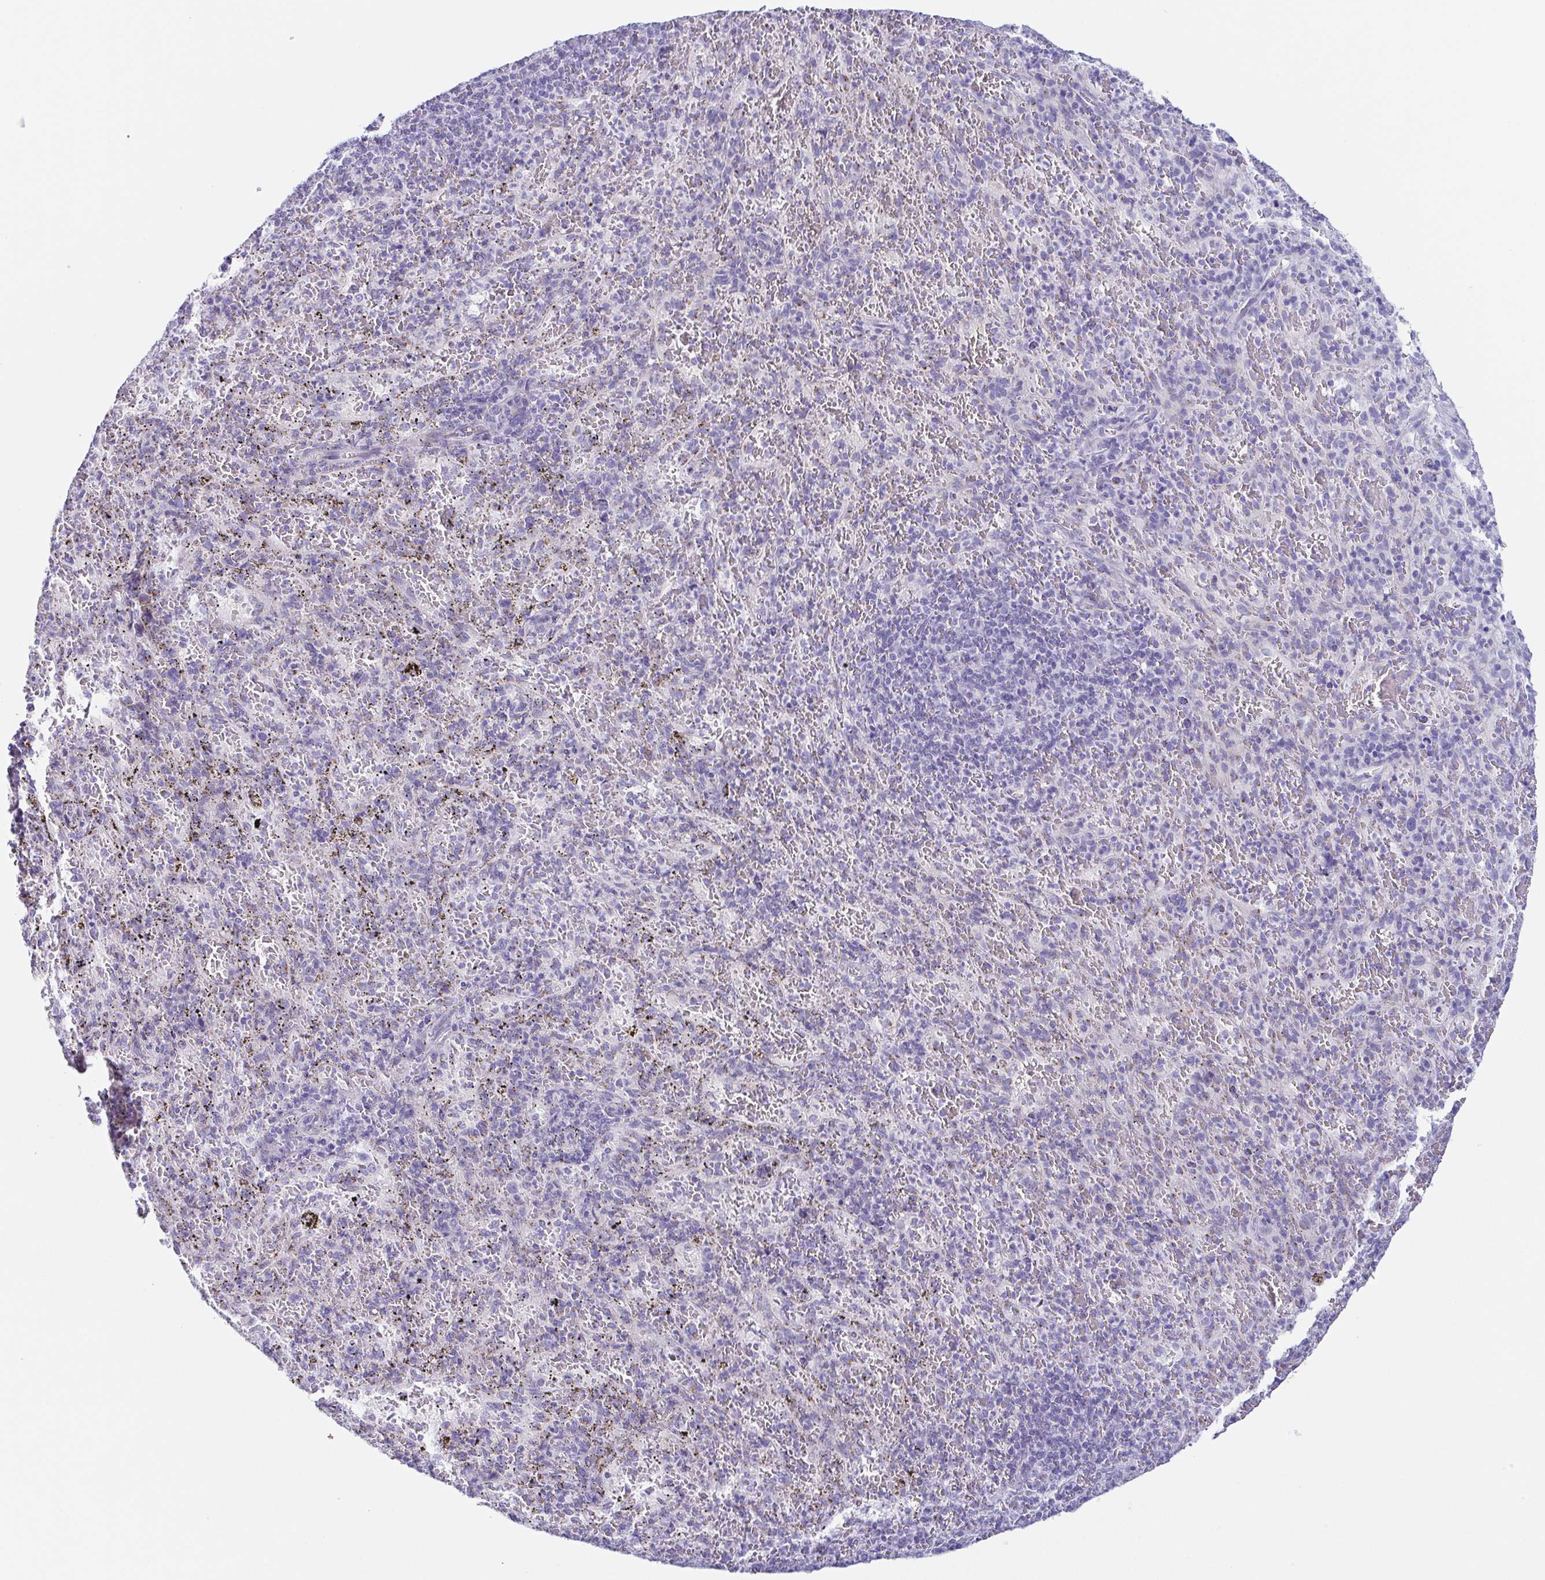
{"staining": {"intensity": "negative", "quantity": "none", "location": "none"}, "tissue": "spleen", "cell_type": "Cells in red pulp", "image_type": "normal", "snomed": [{"axis": "morphology", "description": "Normal tissue, NOS"}, {"axis": "topography", "description": "Spleen"}], "caption": "IHC of normal spleen shows no positivity in cells in red pulp.", "gene": "LDLRAD1", "patient": {"sex": "male", "age": 57}}